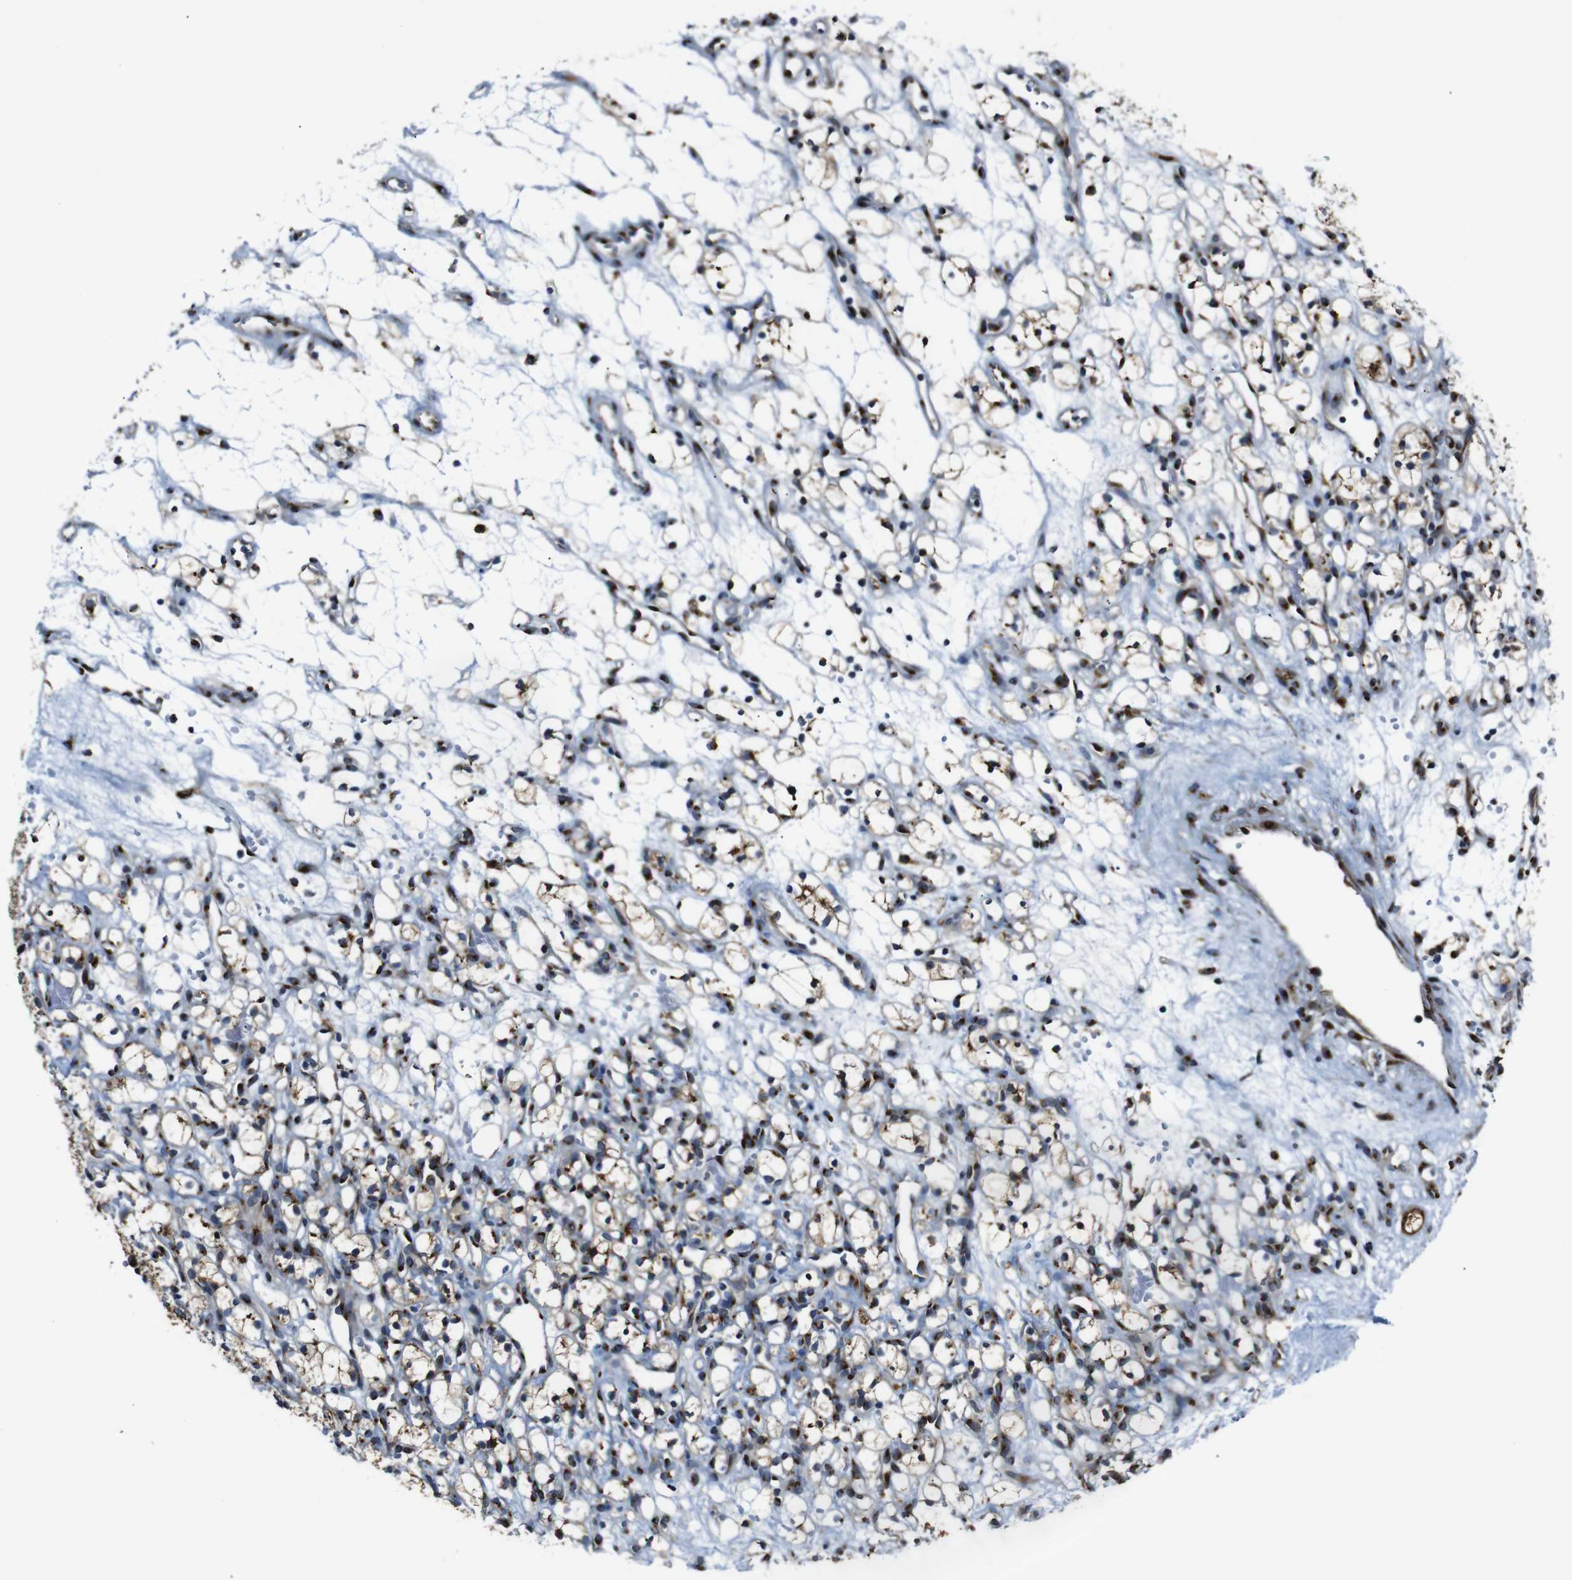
{"staining": {"intensity": "weak", "quantity": "25%-75%", "location": "cytoplasmic/membranous"}, "tissue": "renal cancer", "cell_type": "Tumor cells", "image_type": "cancer", "snomed": [{"axis": "morphology", "description": "Adenocarcinoma, NOS"}, {"axis": "topography", "description": "Kidney"}], "caption": "Protein analysis of adenocarcinoma (renal) tissue shows weak cytoplasmic/membranous staining in about 25%-75% of tumor cells.", "gene": "TGOLN2", "patient": {"sex": "female", "age": 60}}